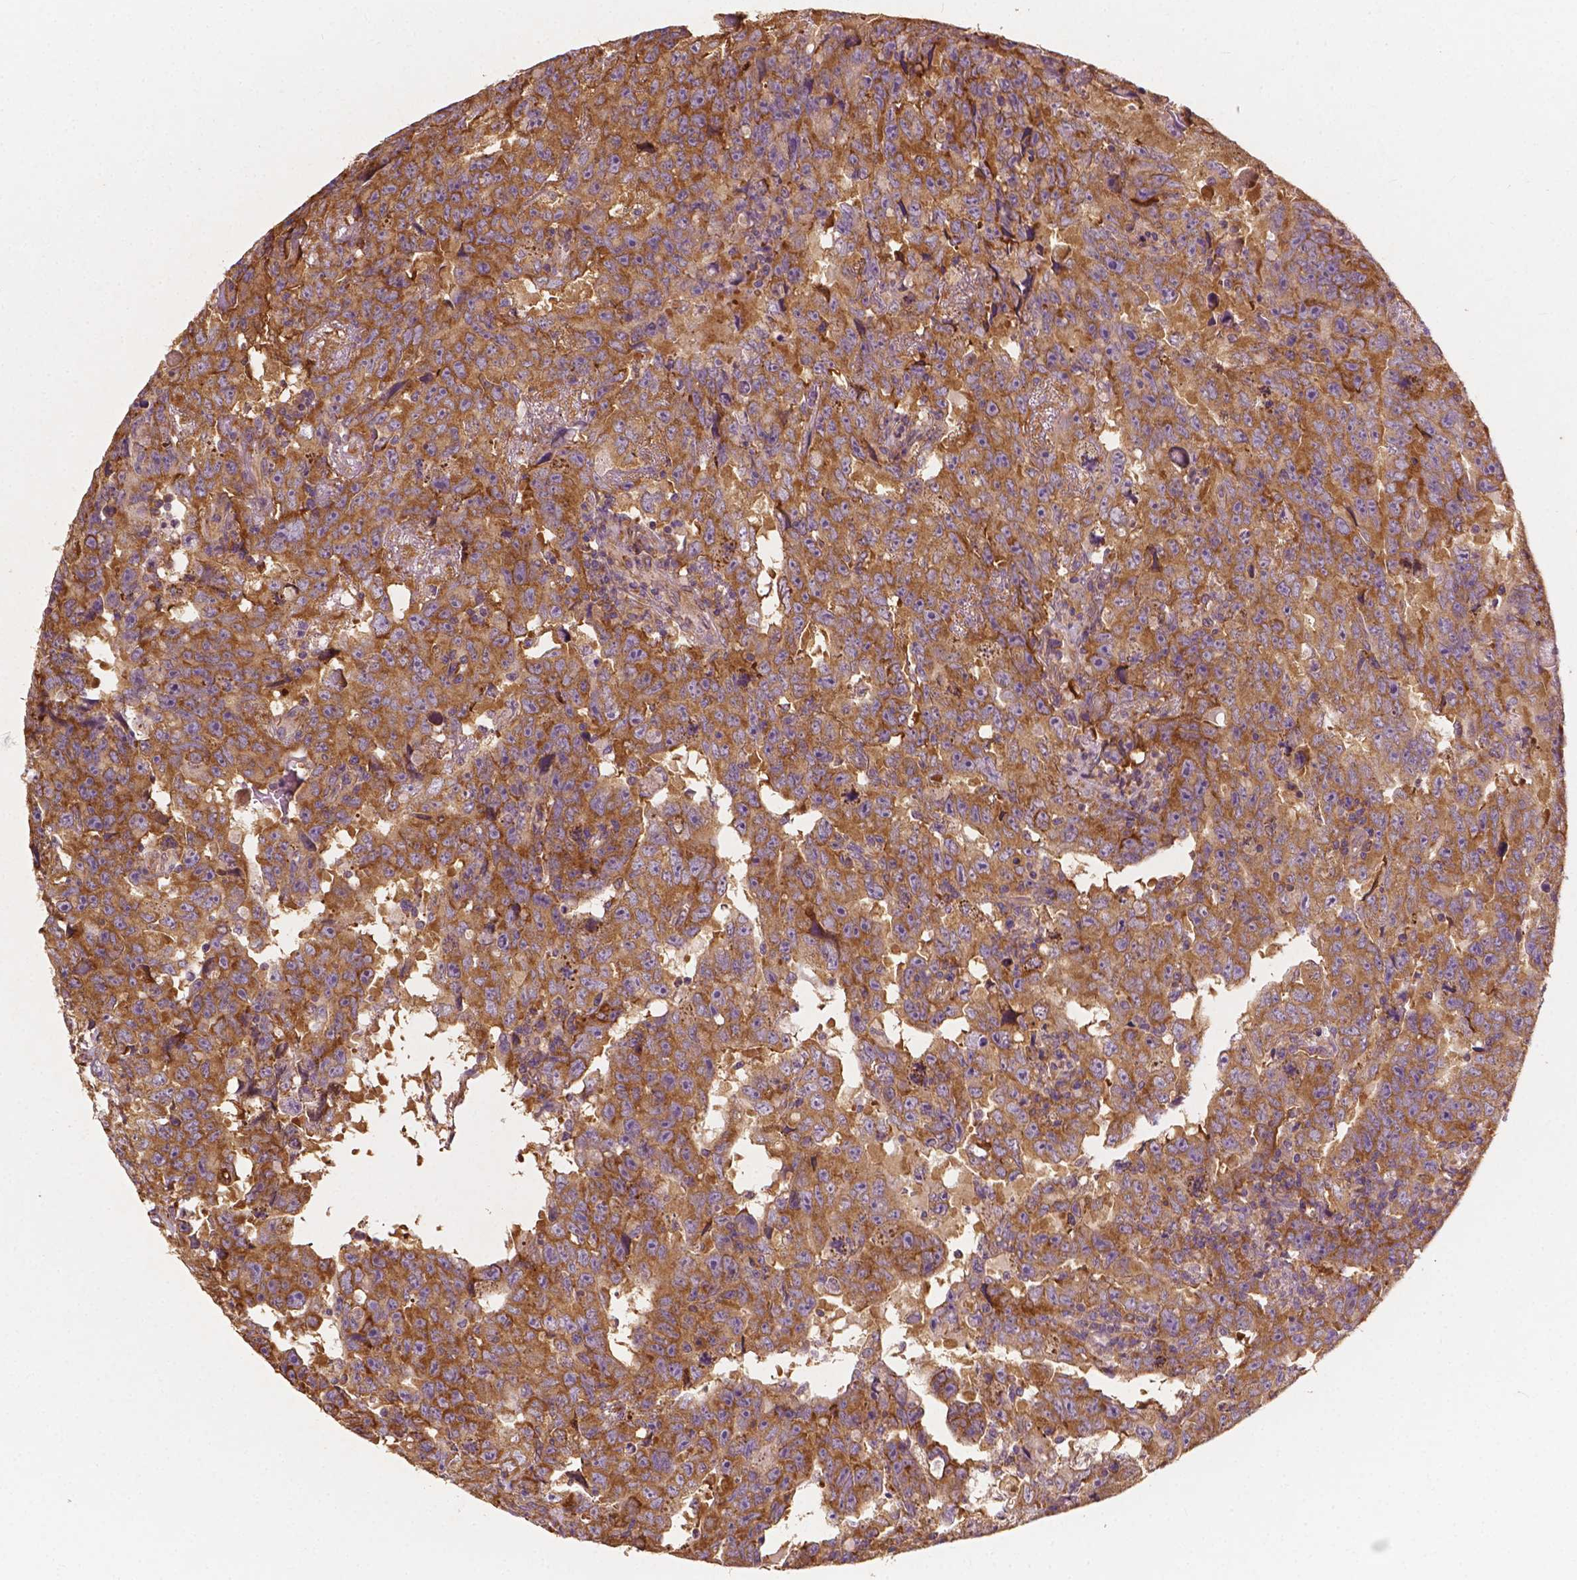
{"staining": {"intensity": "moderate", "quantity": ">75%", "location": "cytoplasmic/membranous"}, "tissue": "testis cancer", "cell_type": "Tumor cells", "image_type": "cancer", "snomed": [{"axis": "morphology", "description": "Carcinoma, Embryonal, NOS"}, {"axis": "topography", "description": "Testis"}], "caption": "DAB (3,3'-diaminobenzidine) immunohistochemical staining of human testis embryonal carcinoma shows moderate cytoplasmic/membranous protein staining in approximately >75% of tumor cells.", "gene": "G3BP1", "patient": {"sex": "male", "age": 24}}